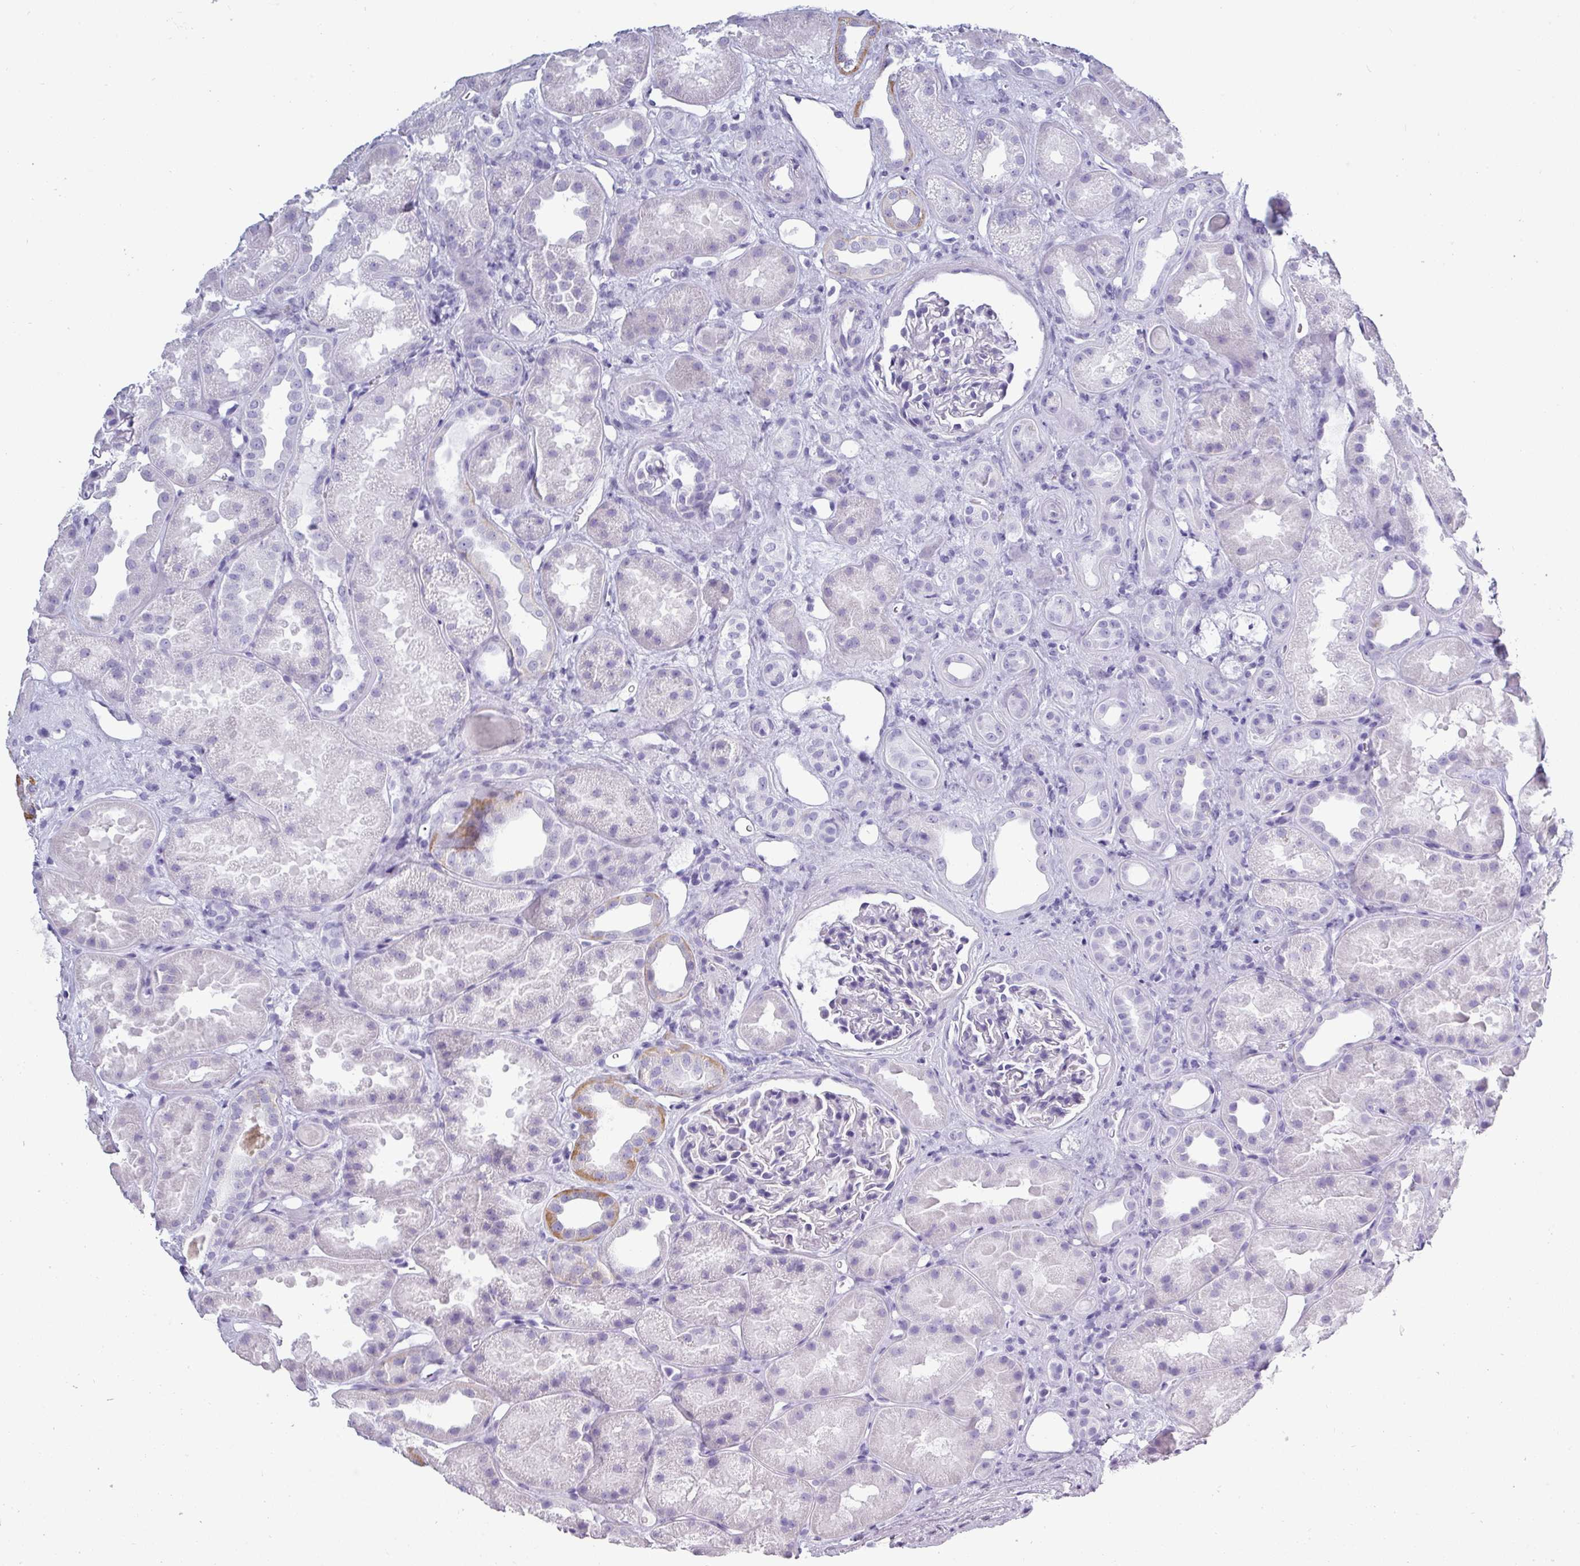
{"staining": {"intensity": "negative", "quantity": "none", "location": "none"}, "tissue": "kidney", "cell_type": "Cells in glomeruli", "image_type": "normal", "snomed": [{"axis": "morphology", "description": "Normal tissue, NOS"}, {"axis": "topography", "description": "Kidney"}], "caption": "An immunohistochemistry (IHC) photomicrograph of unremarkable kidney is shown. There is no staining in cells in glomeruli of kidney. (DAB (3,3'-diaminobenzidine) immunohistochemistry (IHC), high magnification).", "gene": "CRYBB2", "patient": {"sex": "male", "age": 61}}